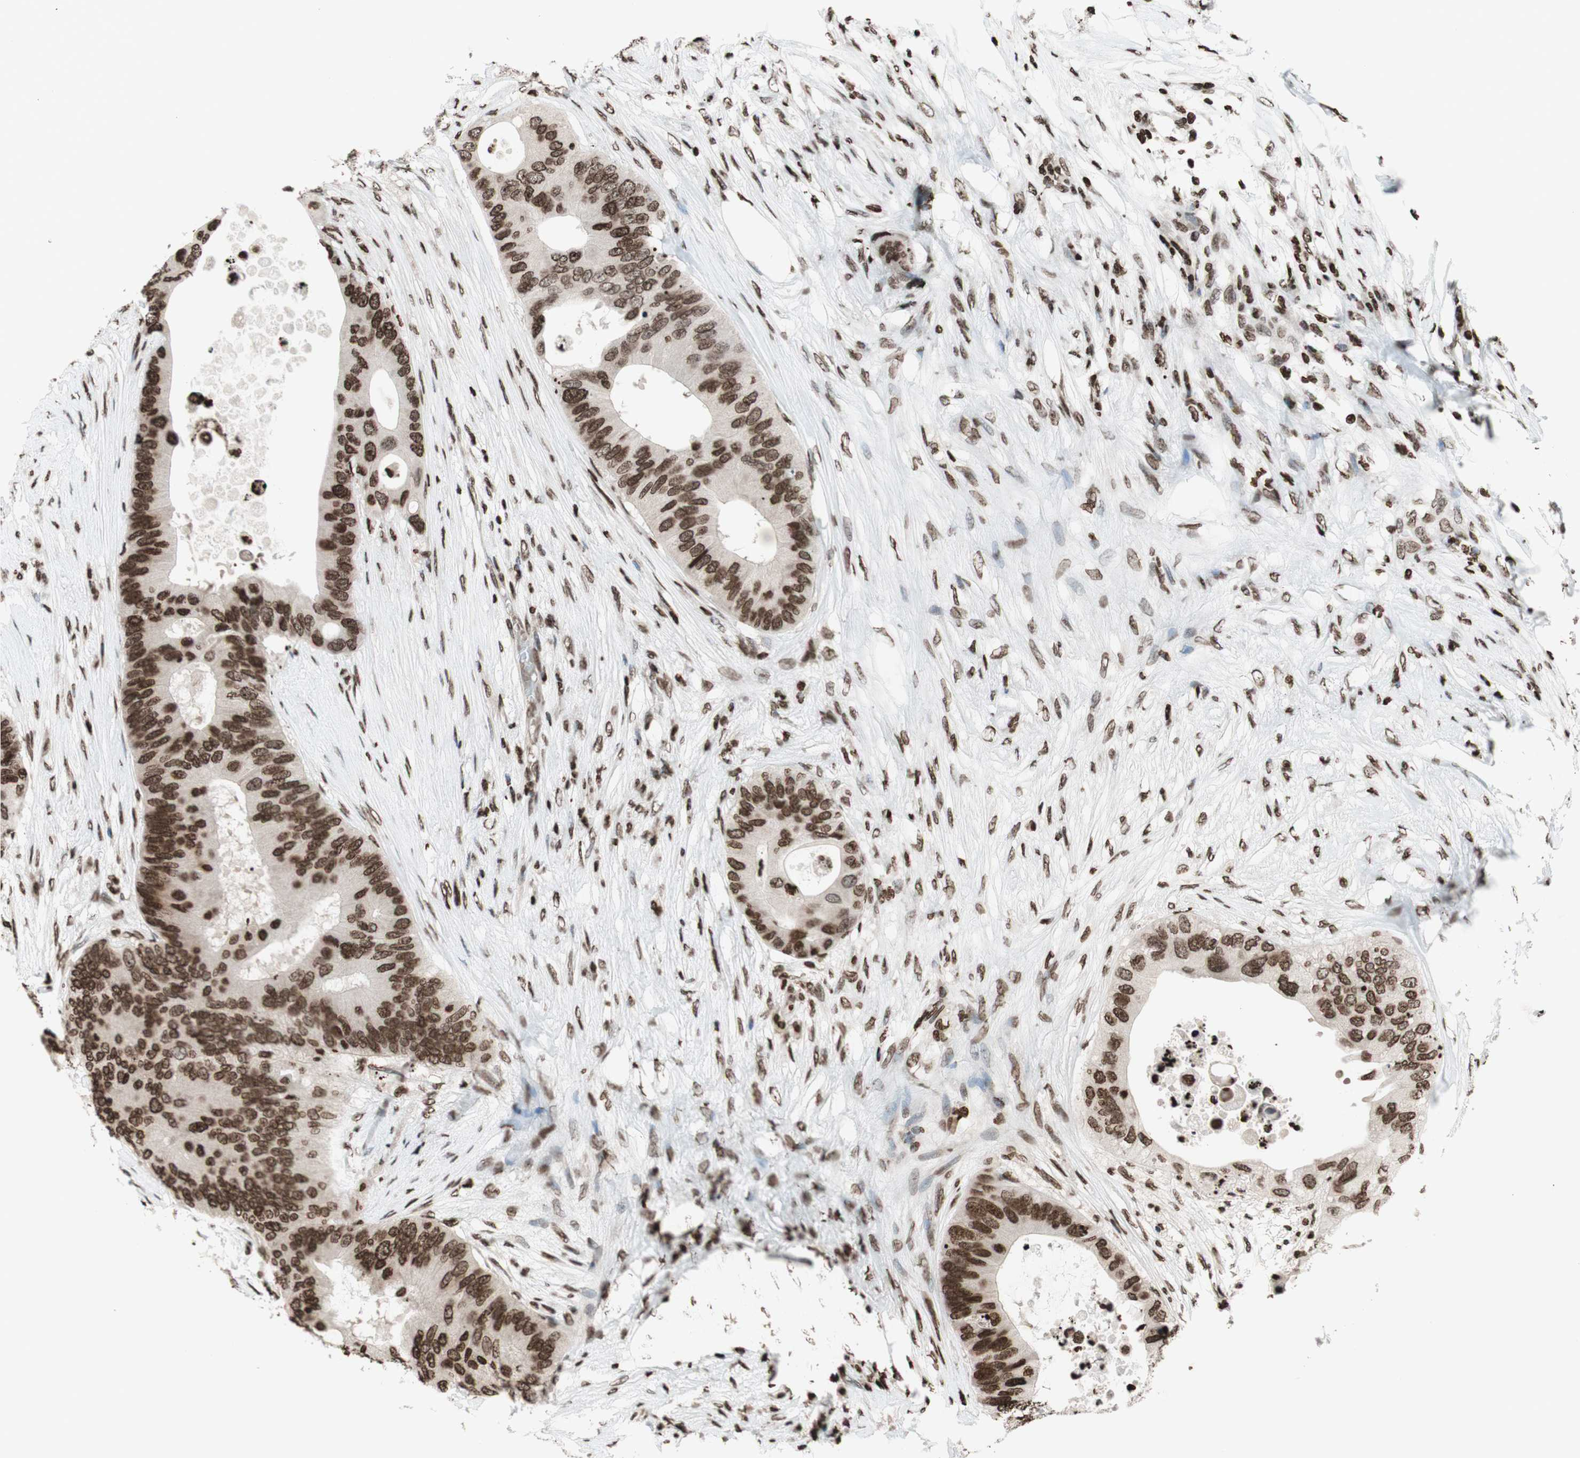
{"staining": {"intensity": "moderate", "quantity": ">75%", "location": "nuclear"}, "tissue": "colorectal cancer", "cell_type": "Tumor cells", "image_type": "cancer", "snomed": [{"axis": "morphology", "description": "Adenocarcinoma, NOS"}, {"axis": "topography", "description": "Colon"}], "caption": "This micrograph reveals adenocarcinoma (colorectal) stained with immunohistochemistry to label a protein in brown. The nuclear of tumor cells show moderate positivity for the protein. Nuclei are counter-stained blue.", "gene": "NCOA3", "patient": {"sex": "male", "age": 71}}